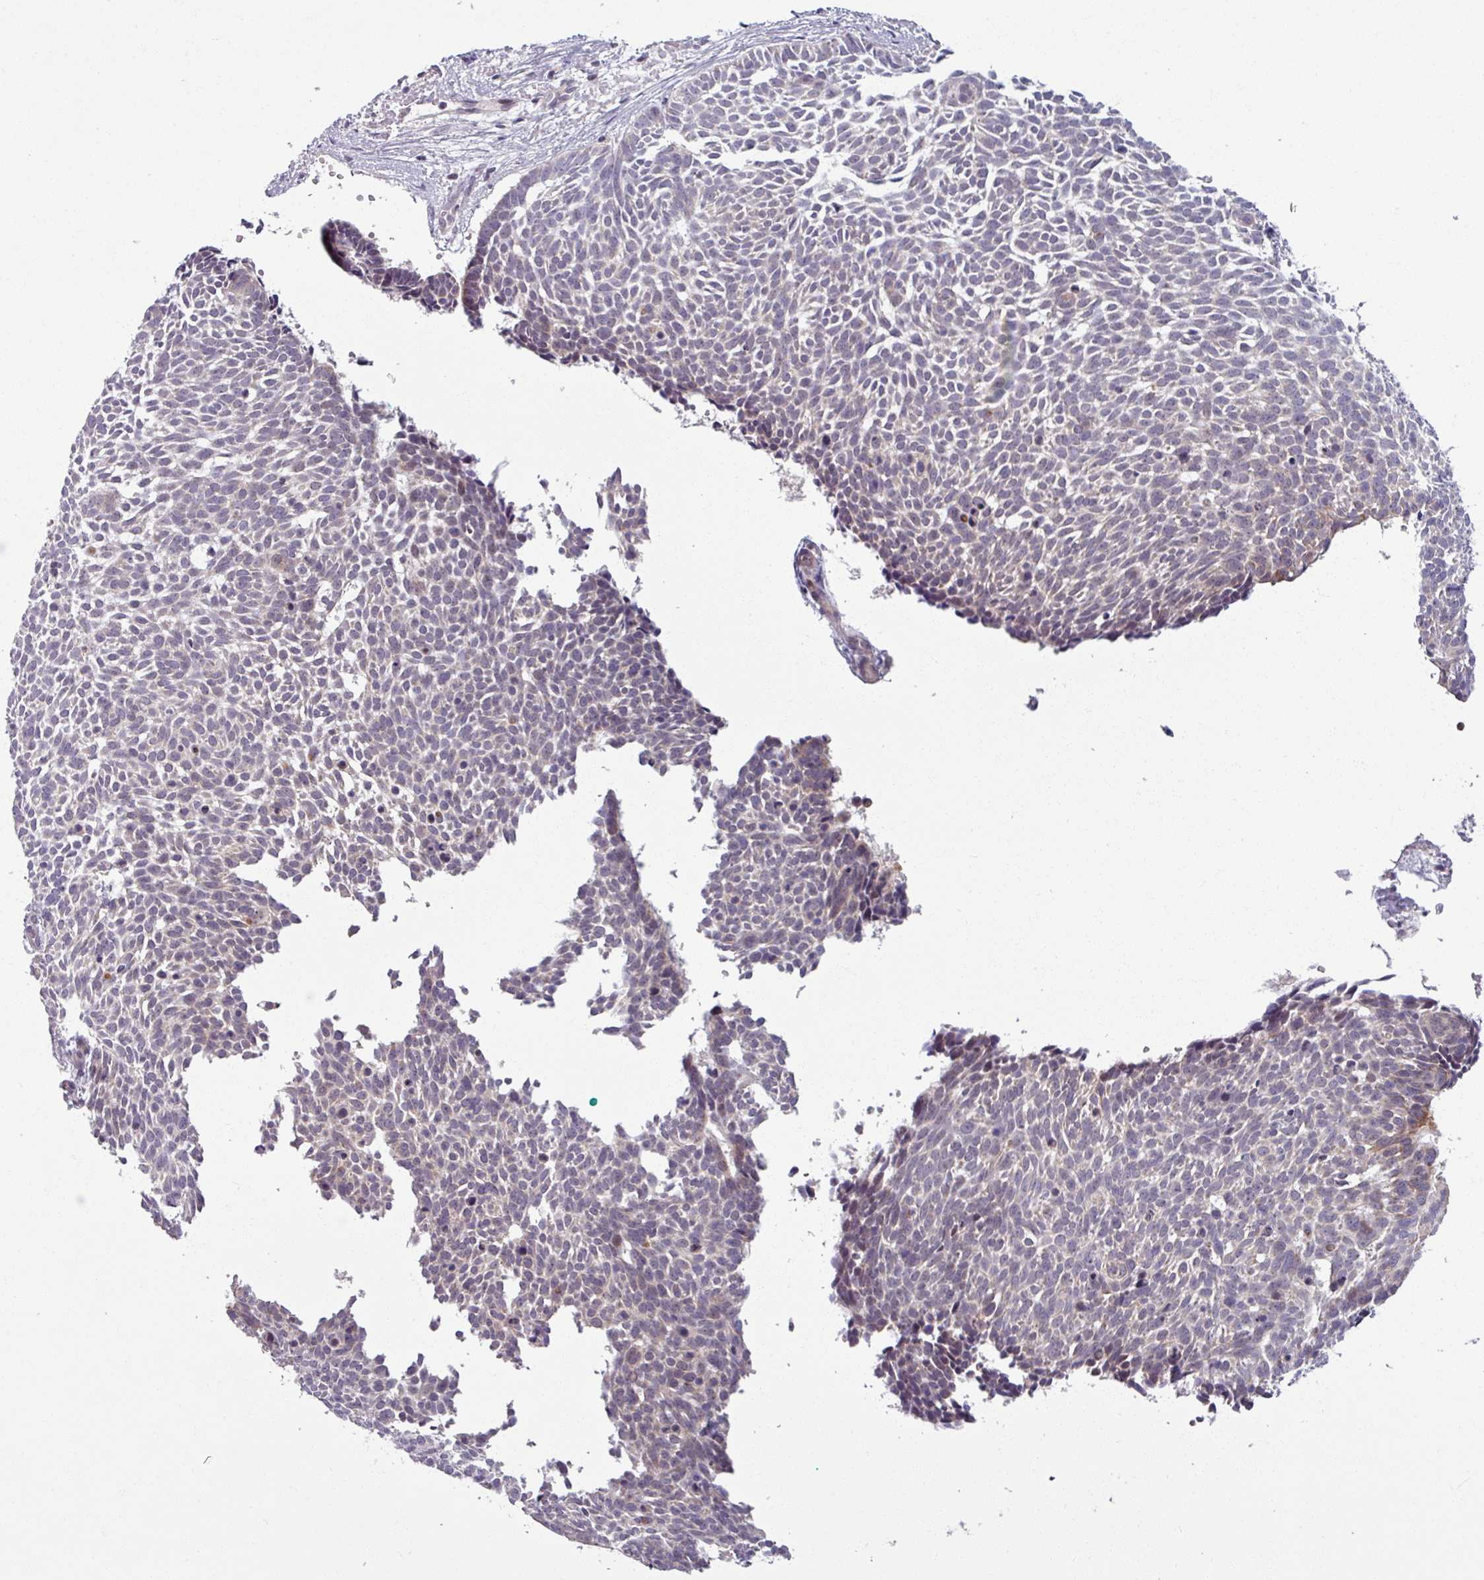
{"staining": {"intensity": "weak", "quantity": "<25%", "location": "nuclear"}, "tissue": "skin cancer", "cell_type": "Tumor cells", "image_type": "cancer", "snomed": [{"axis": "morphology", "description": "Basal cell carcinoma"}, {"axis": "topography", "description": "Skin"}], "caption": "The photomicrograph reveals no significant expression in tumor cells of skin cancer (basal cell carcinoma). (Stains: DAB (3,3'-diaminobenzidine) IHC with hematoxylin counter stain, Microscopy: brightfield microscopy at high magnification).", "gene": "OGFOD3", "patient": {"sex": "male", "age": 61}}